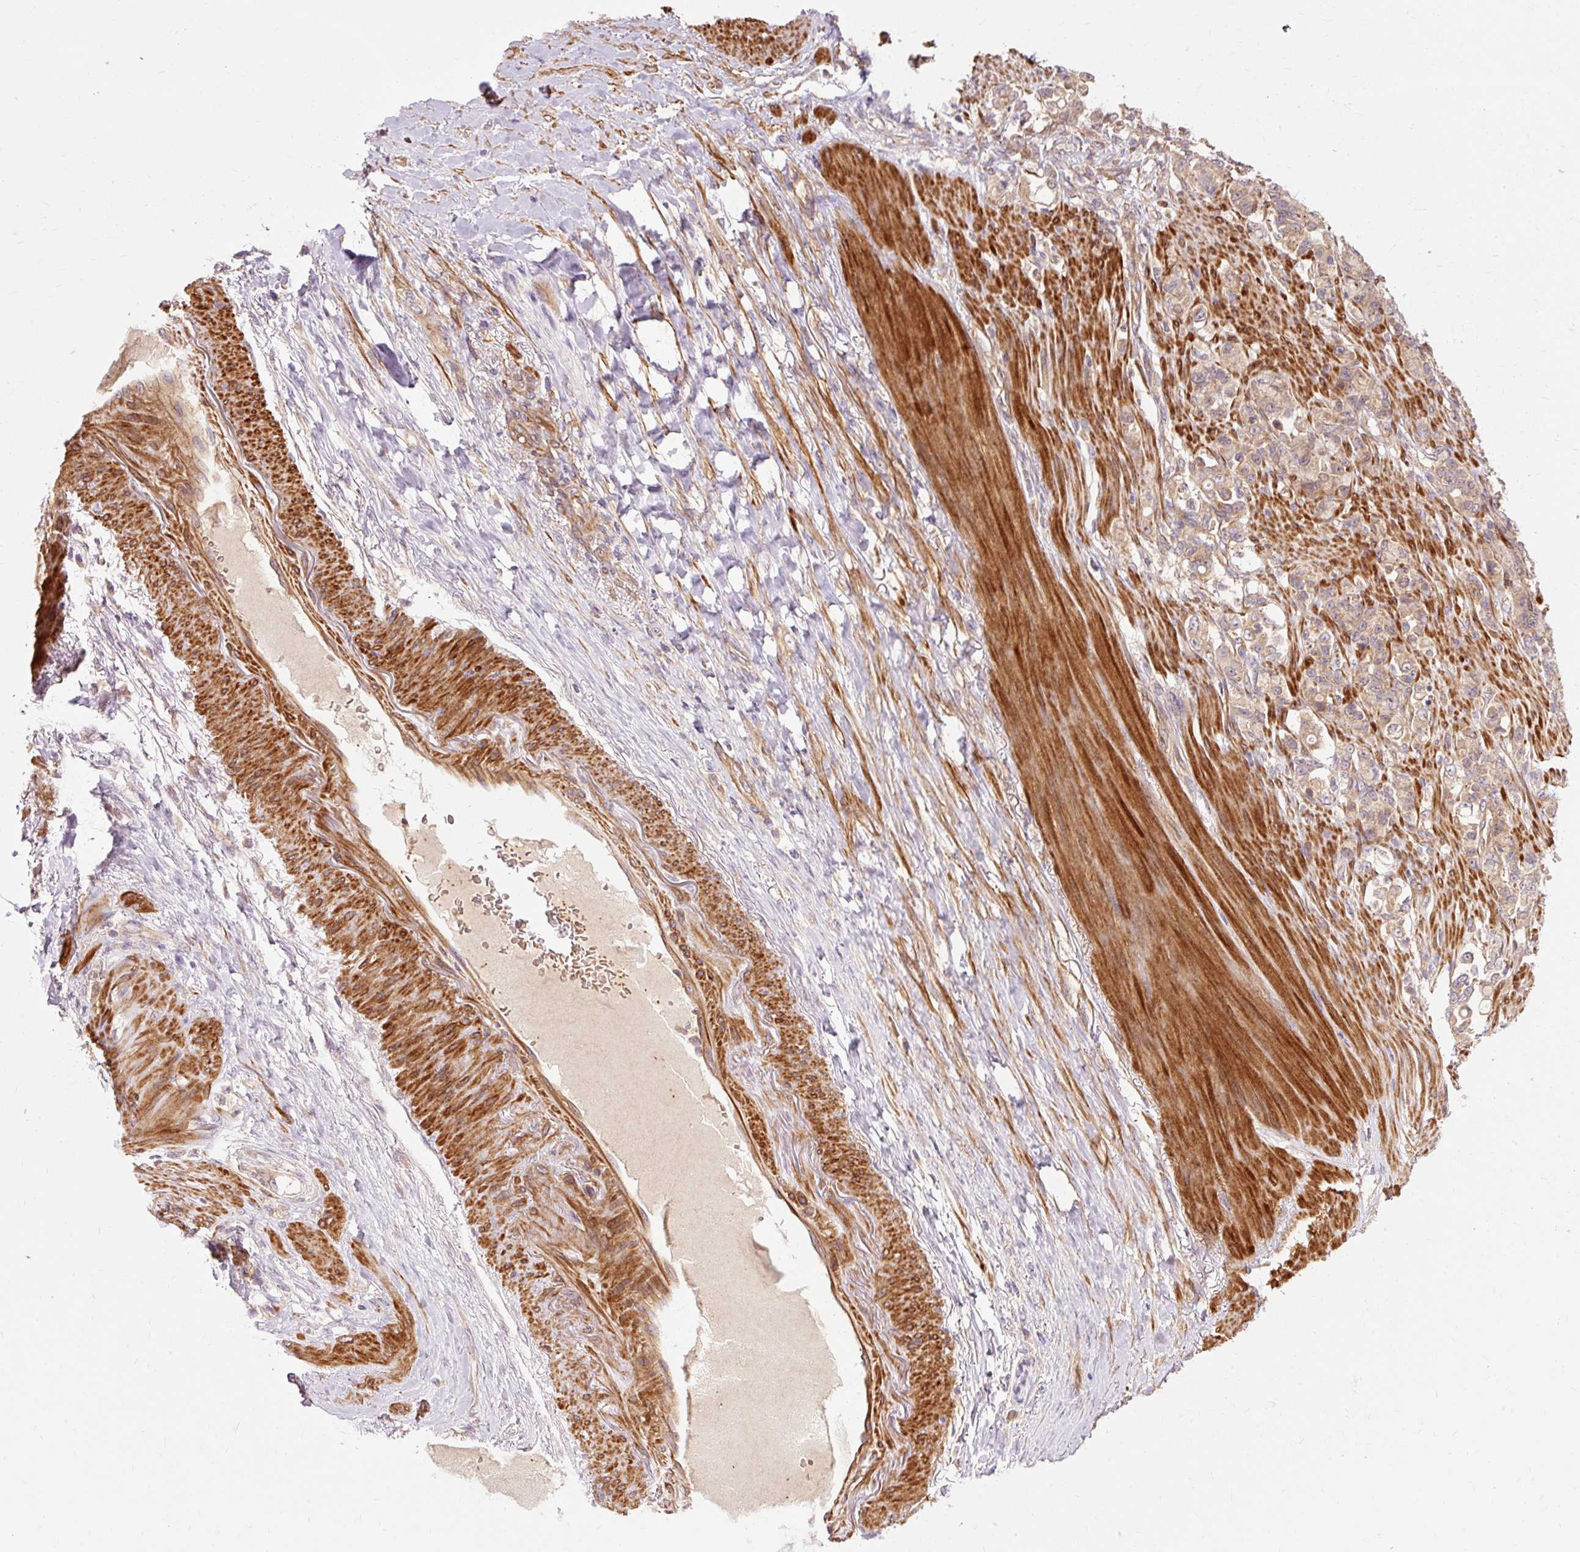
{"staining": {"intensity": "weak", "quantity": "25%-75%", "location": "cytoplasmic/membranous"}, "tissue": "stomach cancer", "cell_type": "Tumor cells", "image_type": "cancer", "snomed": [{"axis": "morphology", "description": "Normal tissue, NOS"}, {"axis": "morphology", "description": "Adenocarcinoma, NOS"}, {"axis": "topography", "description": "Stomach"}], "caption": "Immunohistochemistry (DAB) staining of adenocarcinoma (stomach) exhibits weak cytoplasmic/membranous protein staining in about 25%-75% of tumor cells.", "gene": "RIPOR3", "patient": {"sex": "female", "age": 79}}